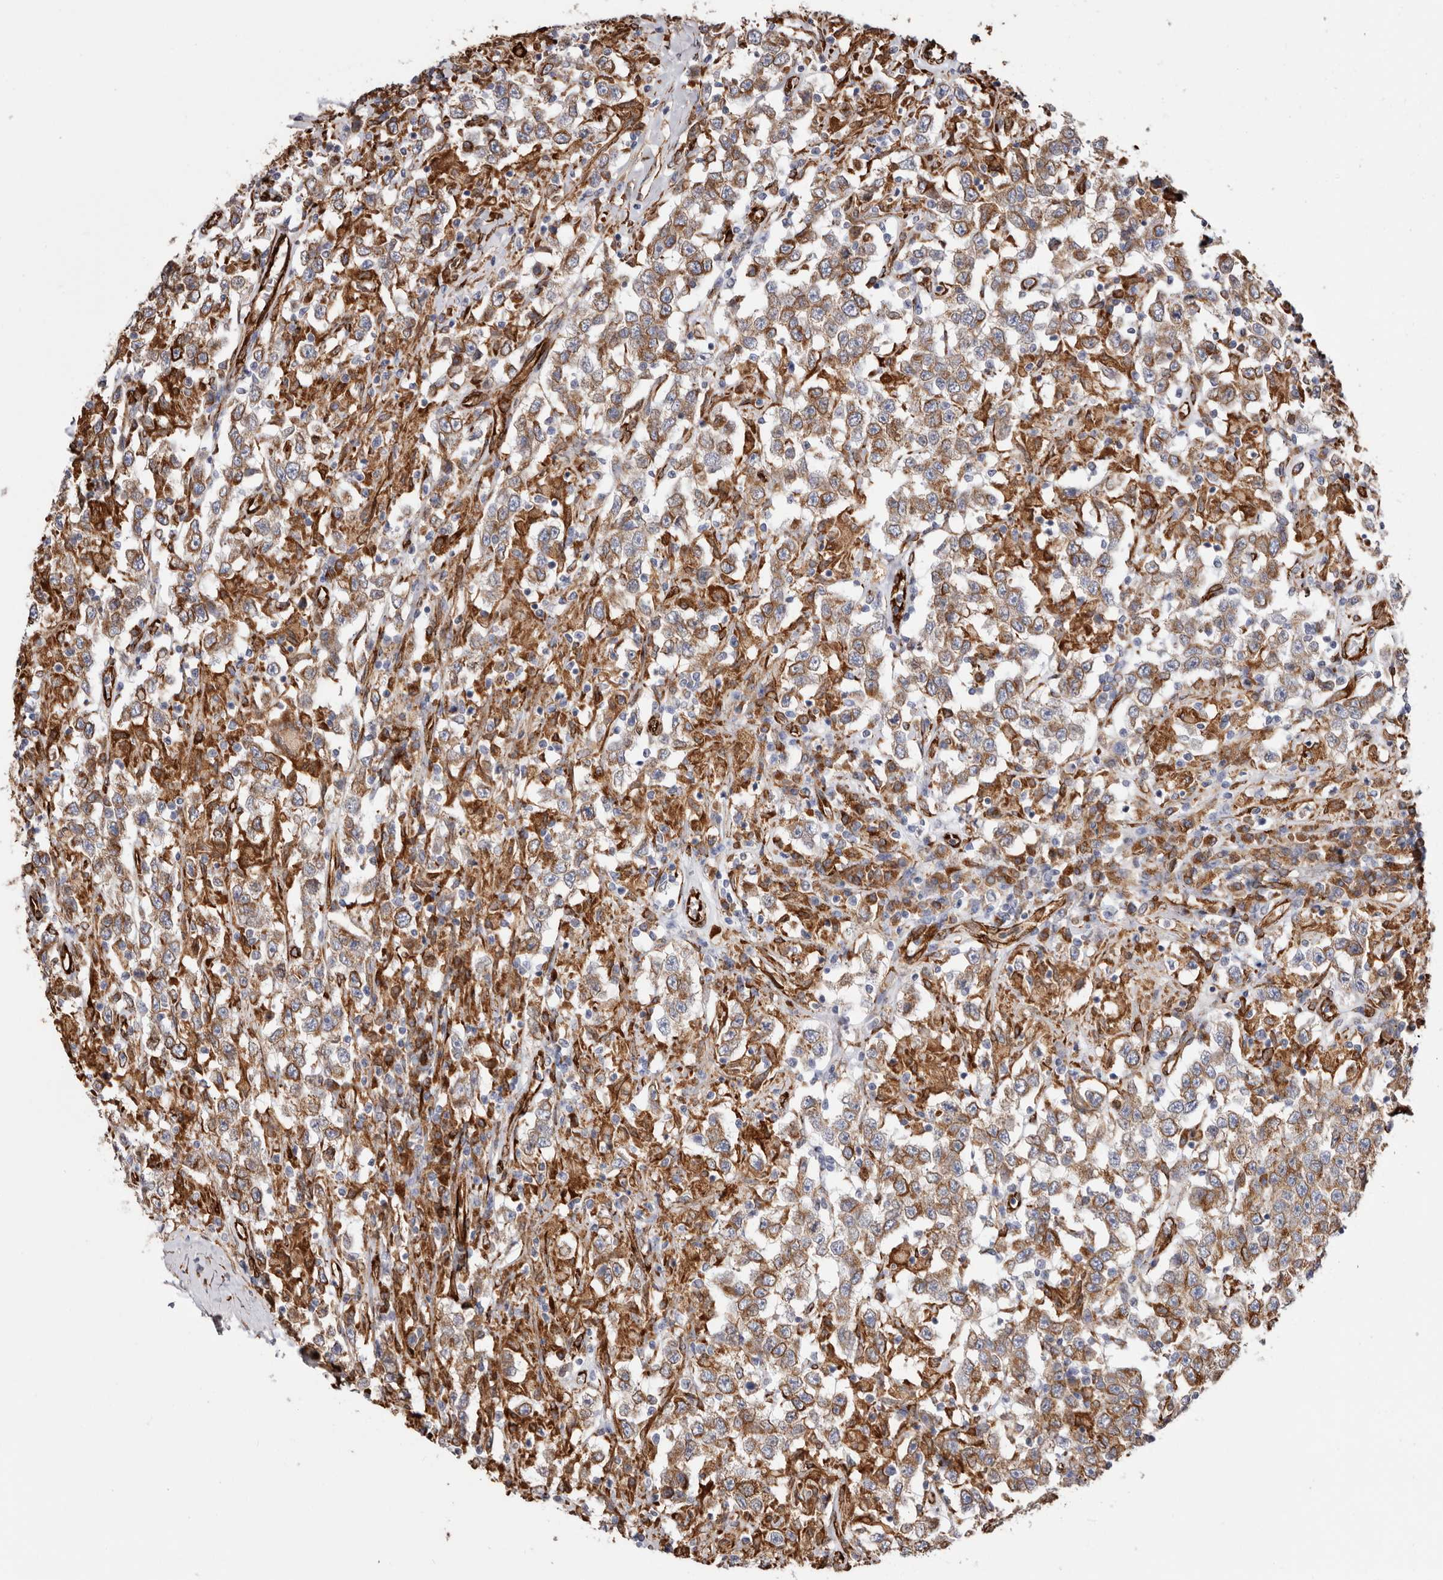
{"staining": {"intensity": "moderate", "quantity": ">75%", "location": "cytoplasmic/membranous"}, "tissue": "testis cancer", "cell_type": "Tumor cells", "image_type": "cancer", "snomed": [{"axis": "morphology", "description": "Seminoma, NOS"}, {"axis": "topography", "description": "Testis"}], "caption": "Testis seminoma was stained to show a protein in brown. There is medium levels of moderate cytoplasmic/membranous positivity in about >75% of tumor cells.", "gene": "SEMA3E", "patient": {"sex": "male", "age": 41}}